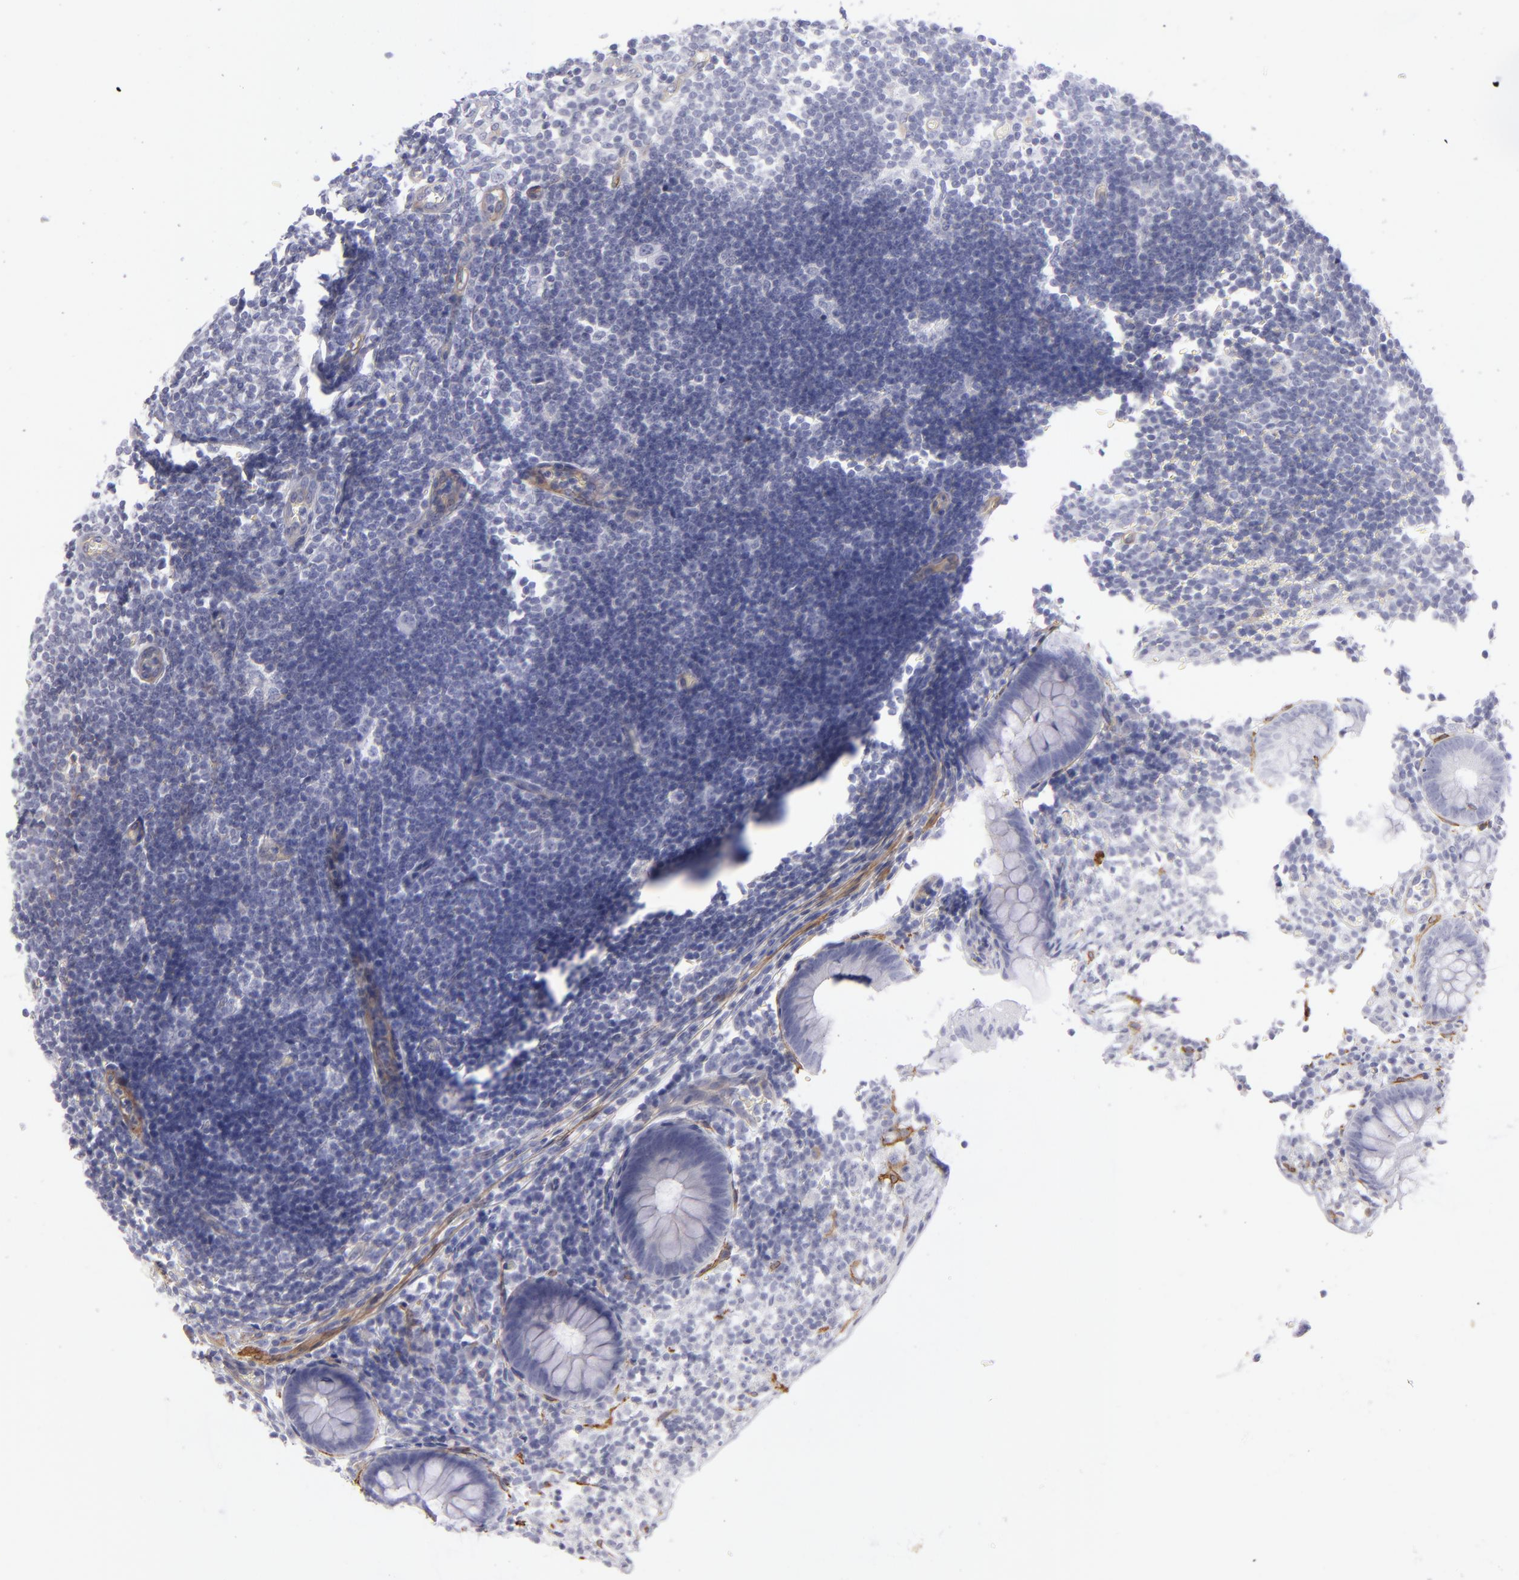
{"staining": {"intensity": "negative", "quantity": "none", "location": "none"}, "tissue": "appendix", "cell_type": "Glandular cells", "image_type": "normal", "snomed": [{"axis": "morphology", "description": "Normal tissue, NOS"}, {"axis": "topography", "description": "Appendix"}], "caption": "The IHC image has no significant staining in glandular cells of appendix. (DAB IHC, high magnification).", "gene": "MYH11", "patient": {"sex": "female", "age": 10}}